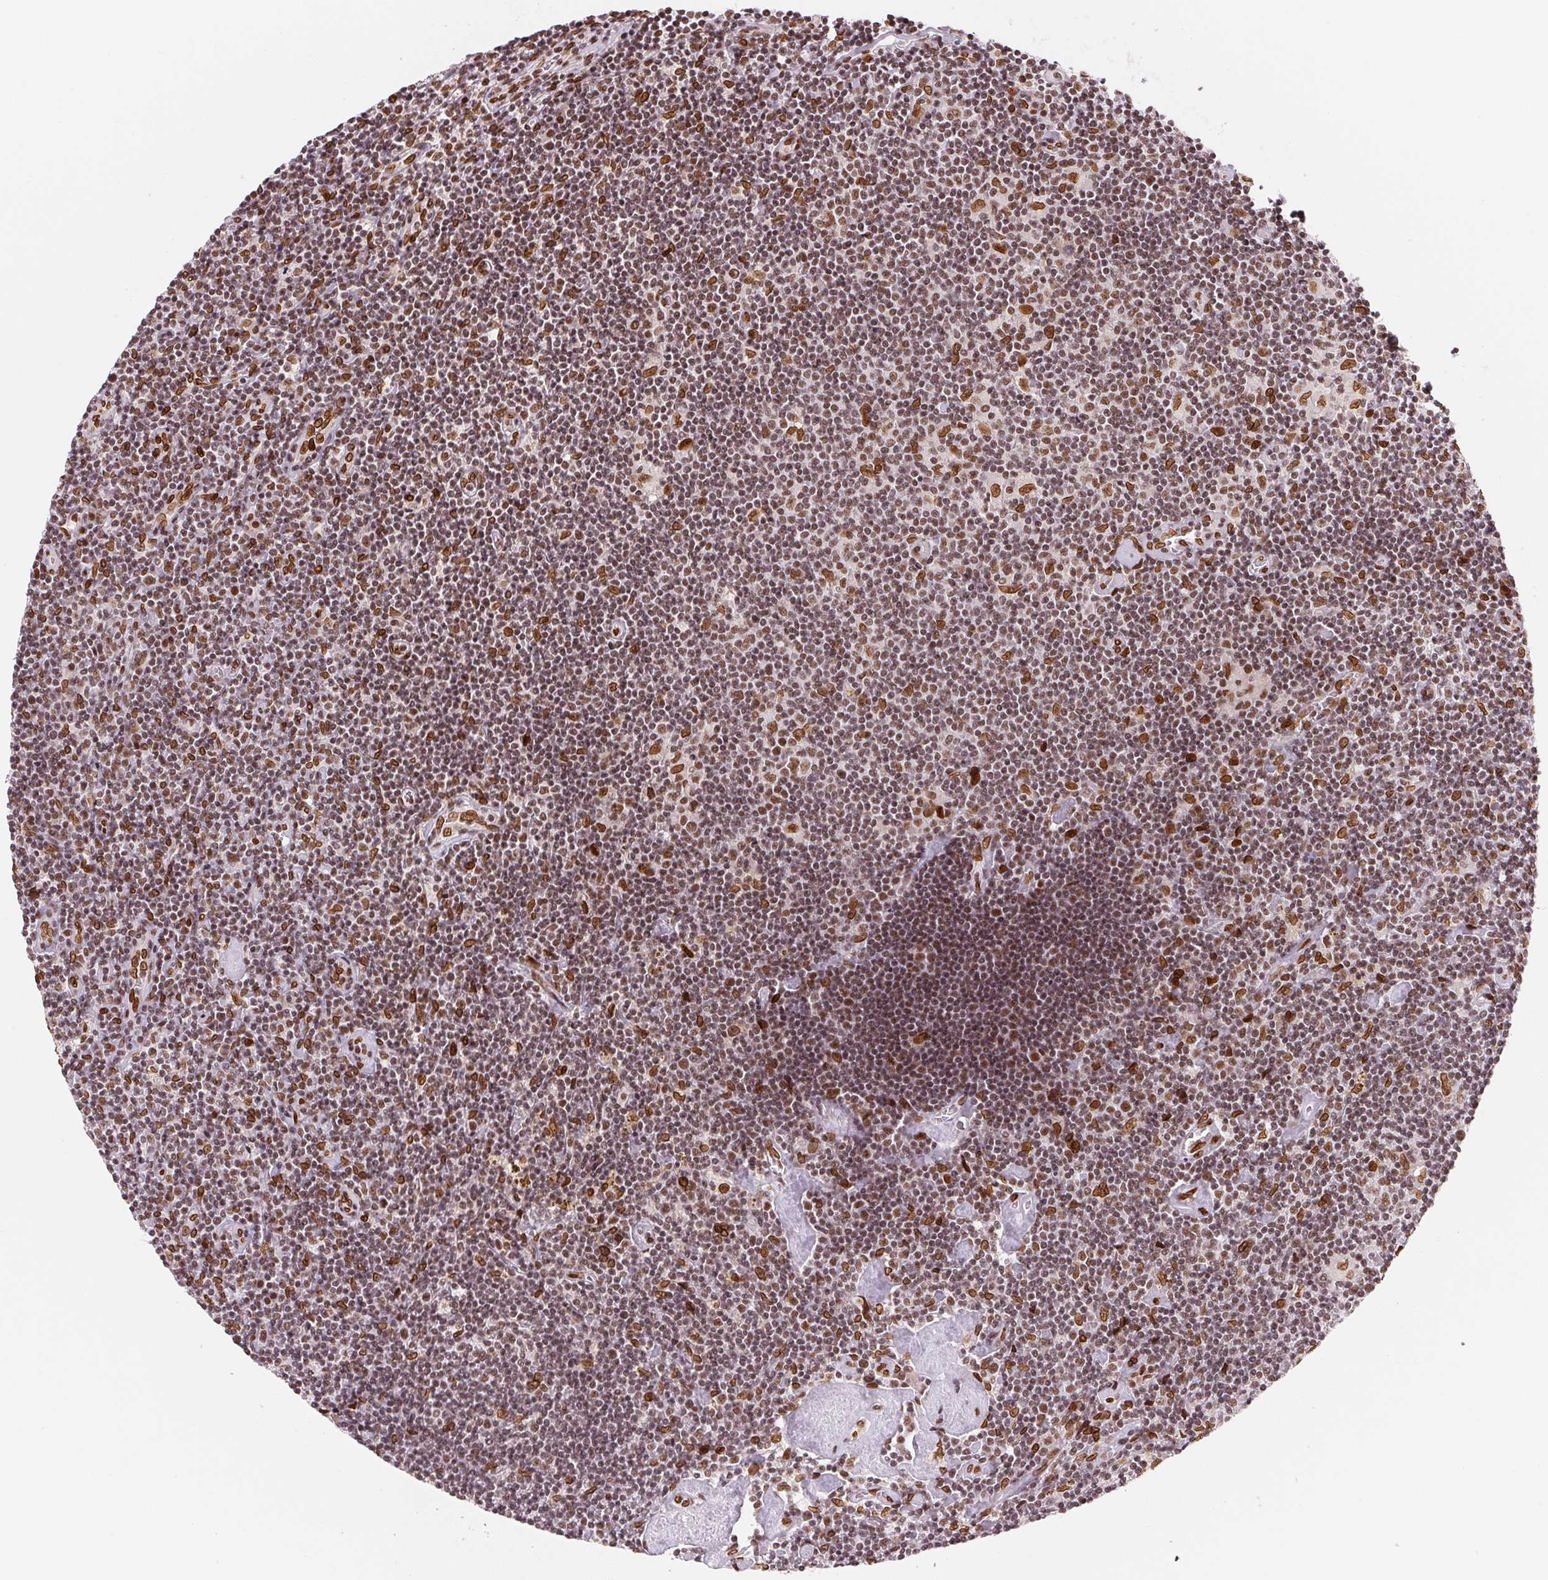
{"staining": {"intensity": "moderate", "quantity": ">75%", "location": "cytoplasmic/membranous,nuclear"}, "tissue": "lymphoma", "cell_type": "Tumor cells", "image_type": "cancer", "snomed": [{"axis": "morphology", "description": "Hodgkin's disease, NOS"}, {"axis": "topography", "description": "Lymph node"}], "caption": "A histopathology image showing moderate cytoplasmic/membranous and nuclear expression in approximately >75% of tumor cells in lymphoma, as visualized by brown immunohistochemical staining.", "gene": "SAP30BP", "patient": {"sex": "male", "age": 40}}